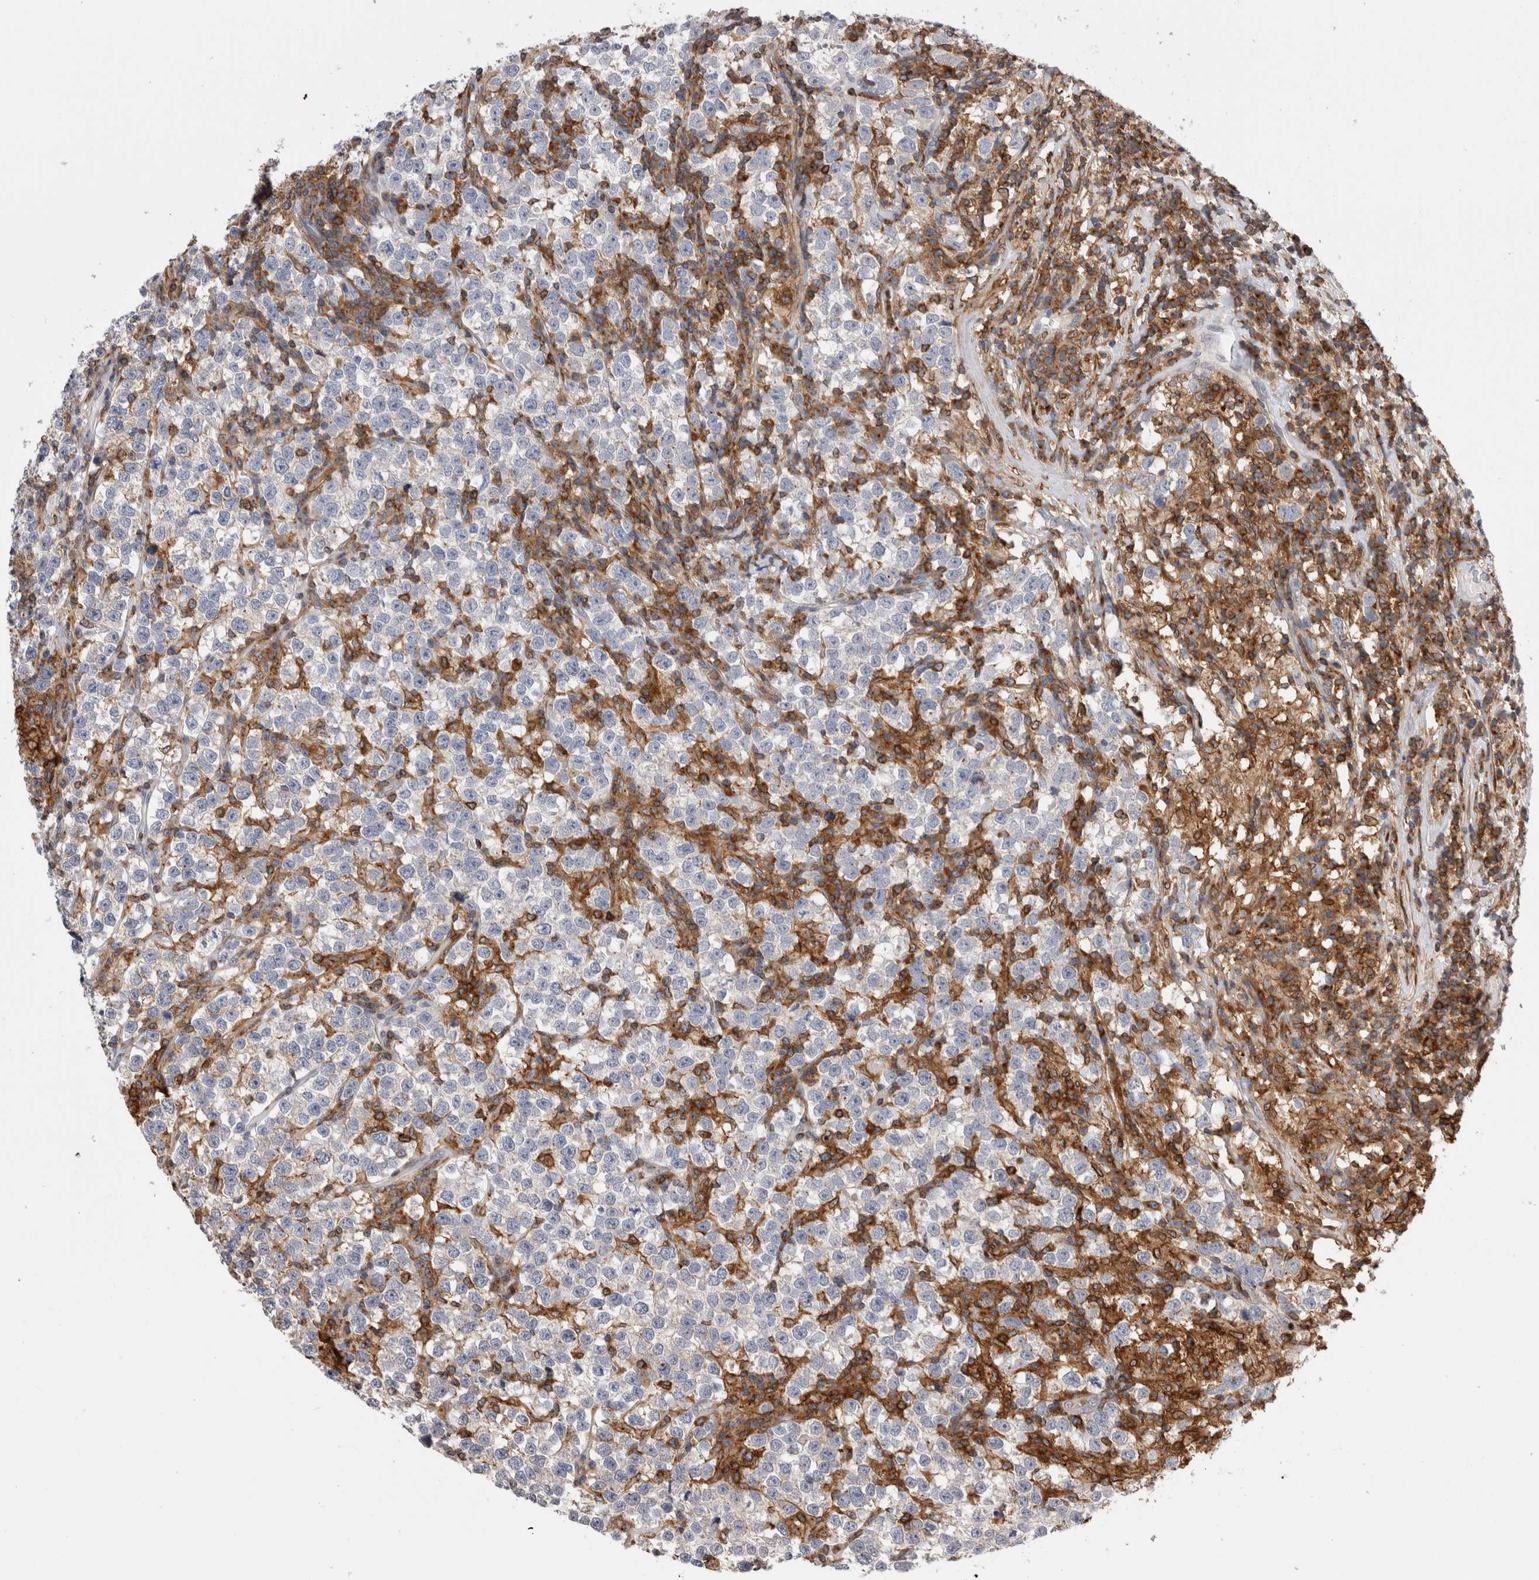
{"staining": {"intensity": "weak", "quantity": "<25%", "location": "cytoplasmic/membranous"}, "tissue": "testis cancer", "cell_type": "Tumor cells", "image_type": "cancer", "snomed": [{"axis": "morphology", "description": "Normal tissue, NOS"}, {"axis": "morphology", "description": "Seminoma, NOS"}, {"axis": "topography", "description": "Testis"}], "caption": "The photomicrograph shows no significant expression in tumor cells of testis cancer.", "gene": "CCDC88B", "patient": {"sex": "male", "age": 43}}